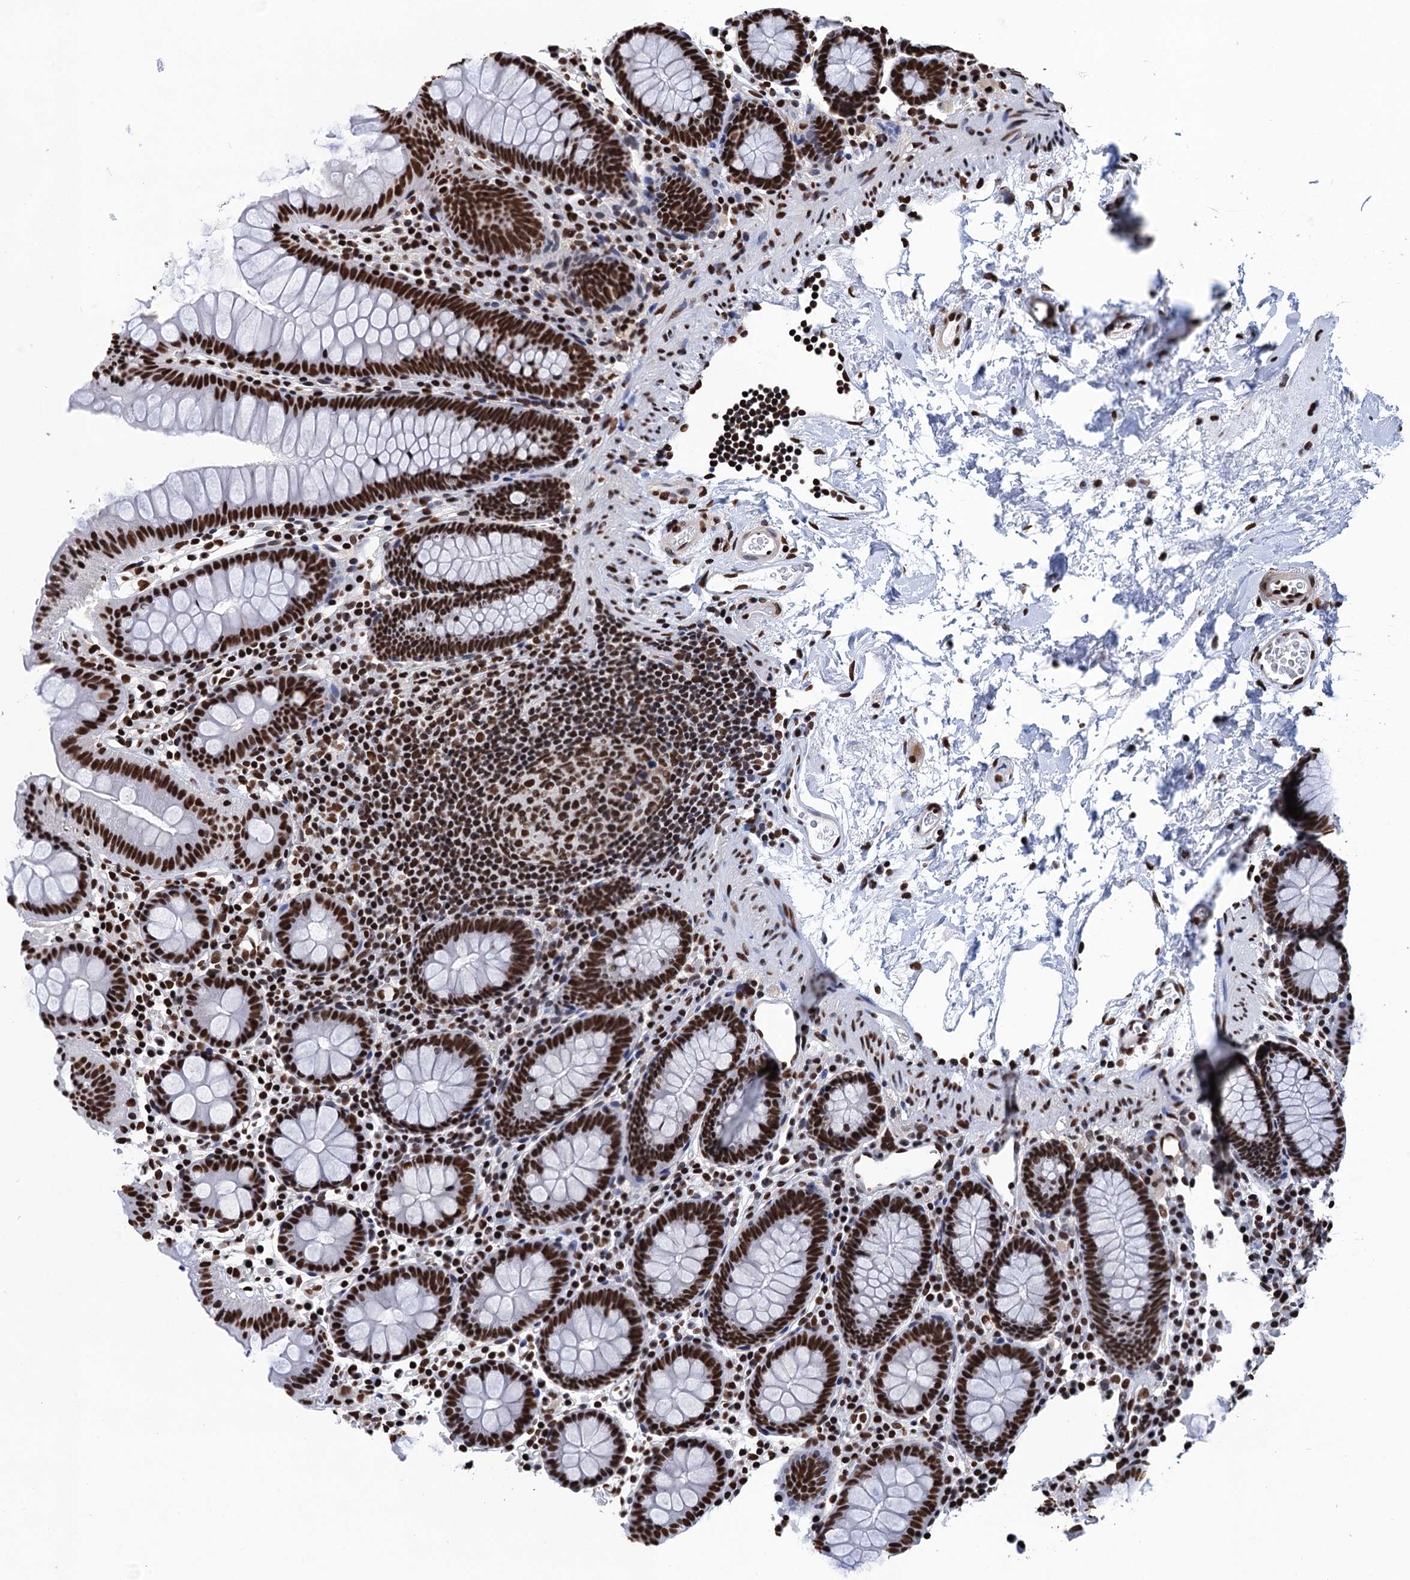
{"staining": {"intensity": "strong", "quantity": ">75%", "location": "nuclear"}, "tissue": "colon", "cell_type": "Endothelial cells", "image_type": "normal", "snomed": [{"axis": "morphology", "description": "Normal tissue, NOS"}, {"axis": "topography", "description": "Colon"}], "caption": "Immunohistochemistry (IHC) staining of unremarkable colon, which displays high levels of strong nuclear expression in approximately >75% of endothelial cells indicating strong nuclear protein staining. The staining was performed using DAB (brown) for protein detection and nuclei were counterstained in hematoxylin (blue).", "gene": "UBA2", "patient": {"sex": "male", "age": 75}}